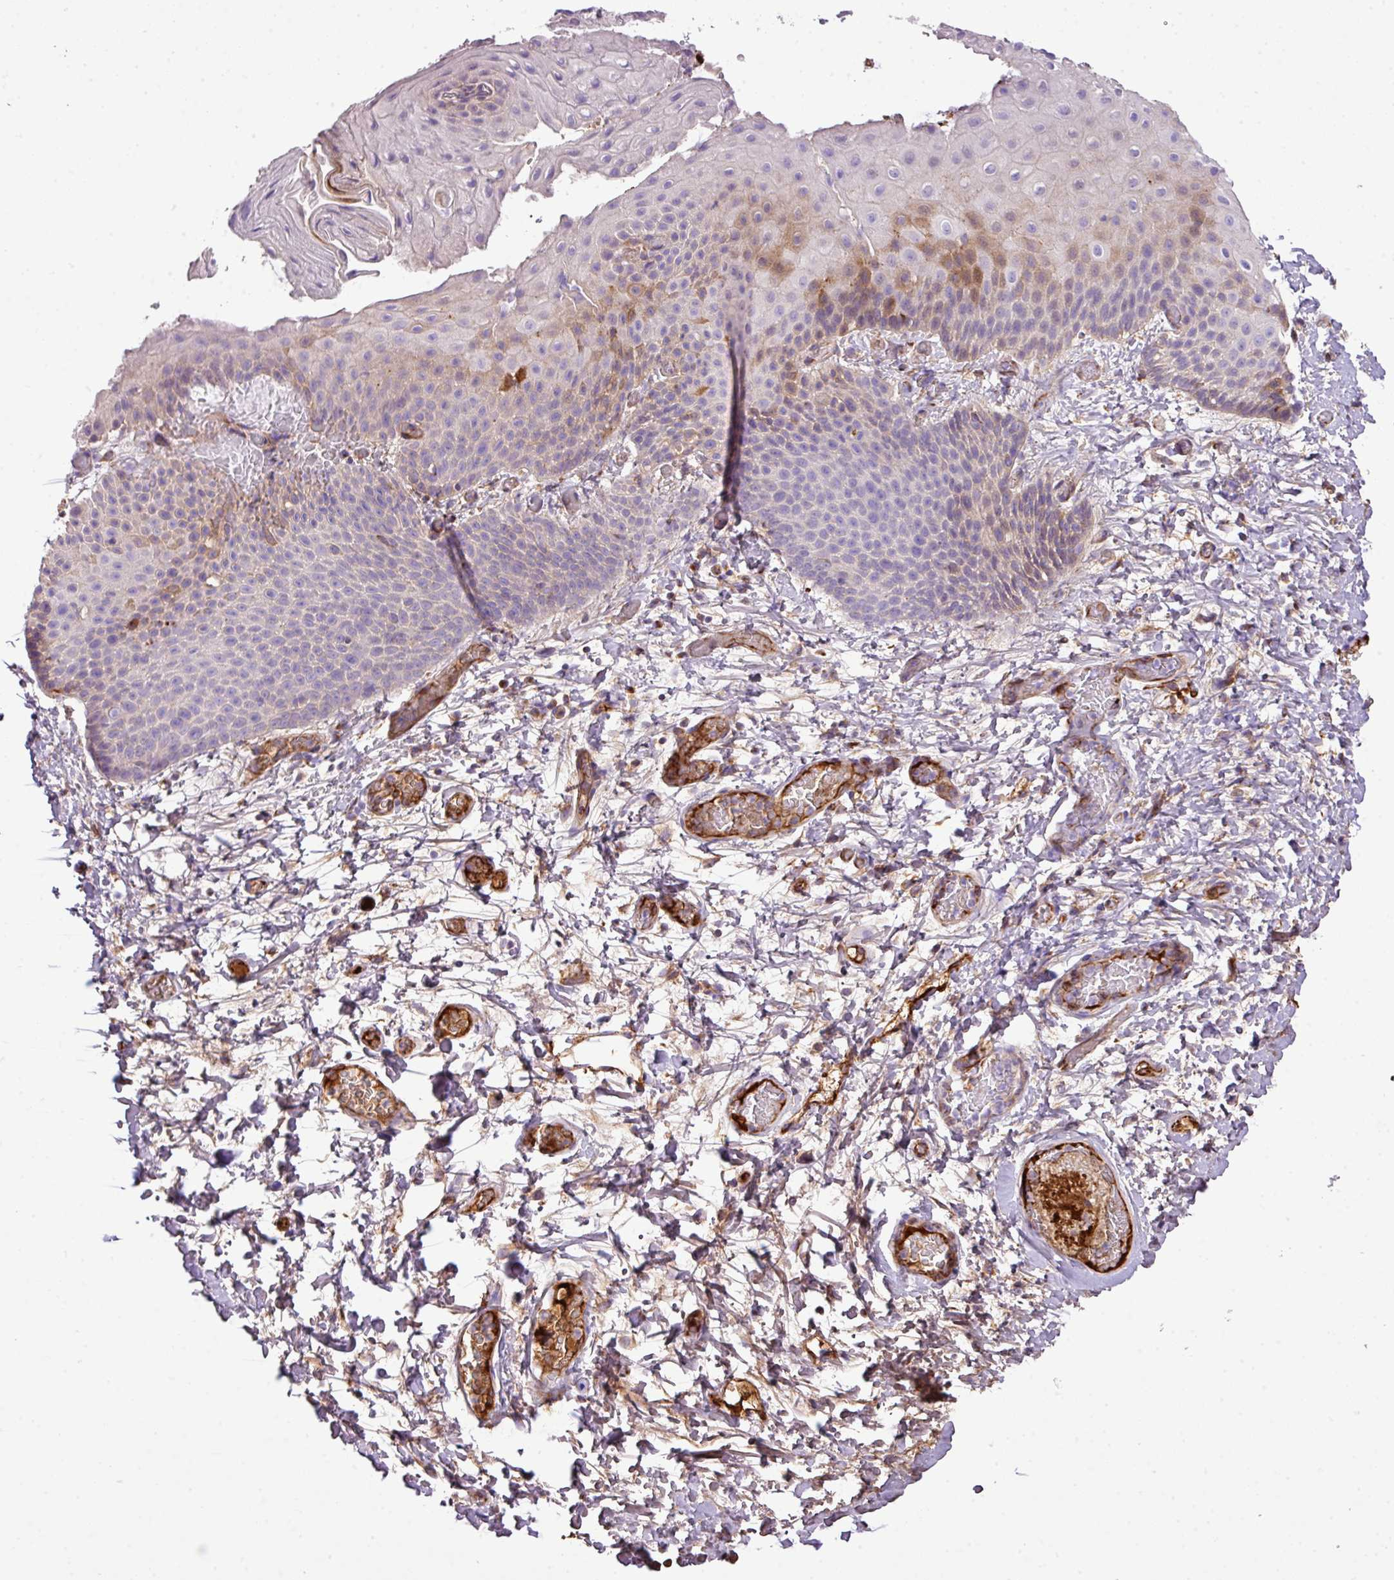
{"staining": {"intensity": "moderate", "quantity": "<25%", "location": "cytoplasmic/membranous"}, "tissue": "skin", "cell_type": "Epidermal cells", "image_type": "normal", "snomed": [{"axis": "morphology", "description": "Normal tissue, NOS"}, {"axis": "morphology", "description": "Hemorrhoids"}, {"axis": "morphology", "description": "Inflammation, NOS"}, {"axis": "topography", "description": "Anal"}], "caption": "DAB (3,3'-diaminobenzidine) immunohistochemical staining of unremarkable human skin demonstrates moderate cytoplasmic/membranous protein positivity in about <25% of epidermal cells.", "gene": "CTXN2", "patient": {"sex": "male", "age": 60}}